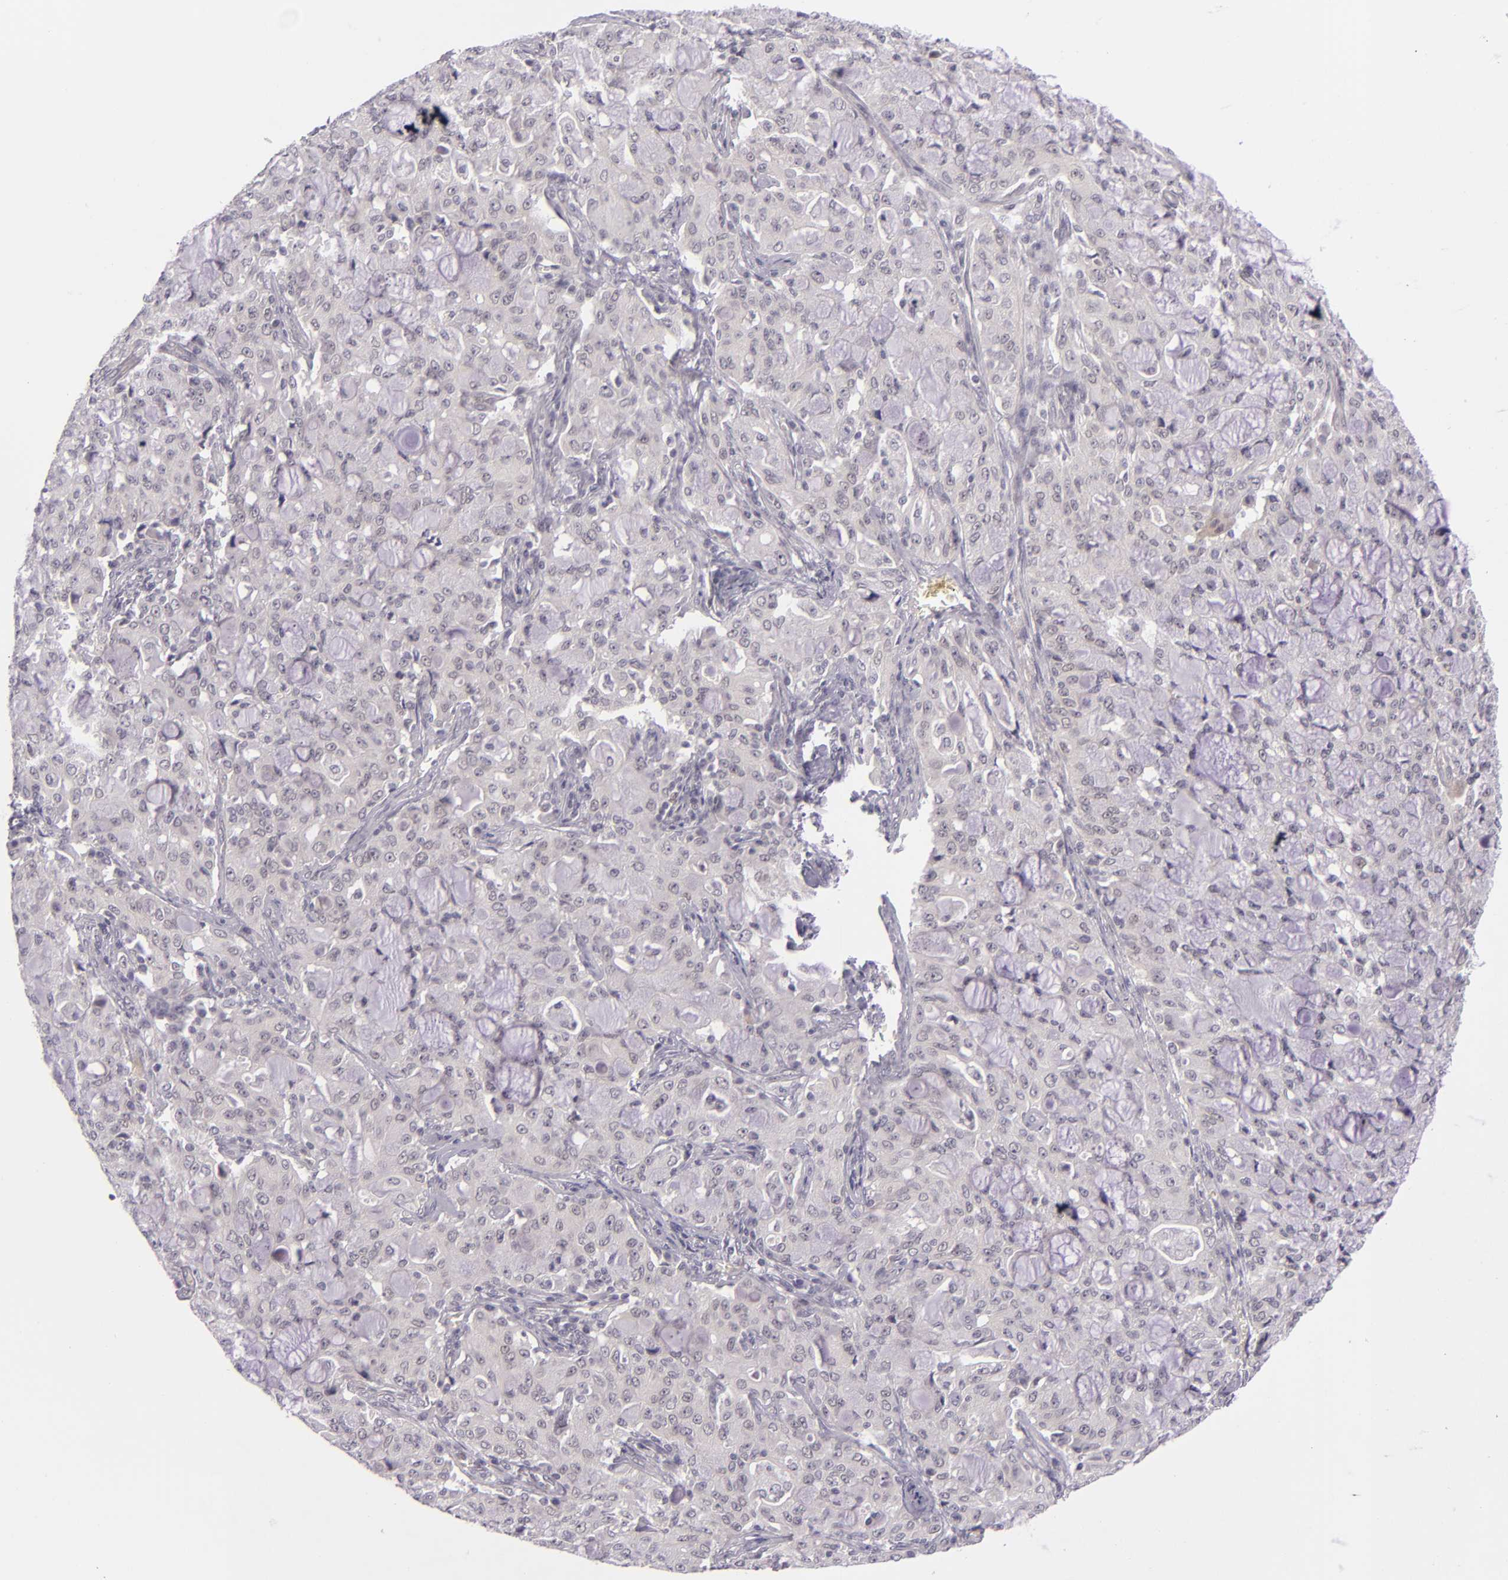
{"staining": {"intensity": "negative", "quantity": "none", "location": "none"}, "tissue": "lung cancer", "cell_type": "Tumor cells", "image_type": "cancer", "snomed": [{"axis": "morphology", "description": "Adenocarcinoma, NOS"}, {"axis": "topography", "description": "Lung"}], "caption": "This is a photomicrograph of immunohistochemistry (IHC) staining of adenocarcinoma (lung), which shows no staining in tumor cells.", "gene": "BCL3", "patient": {"sex": "female", "age": 44}}